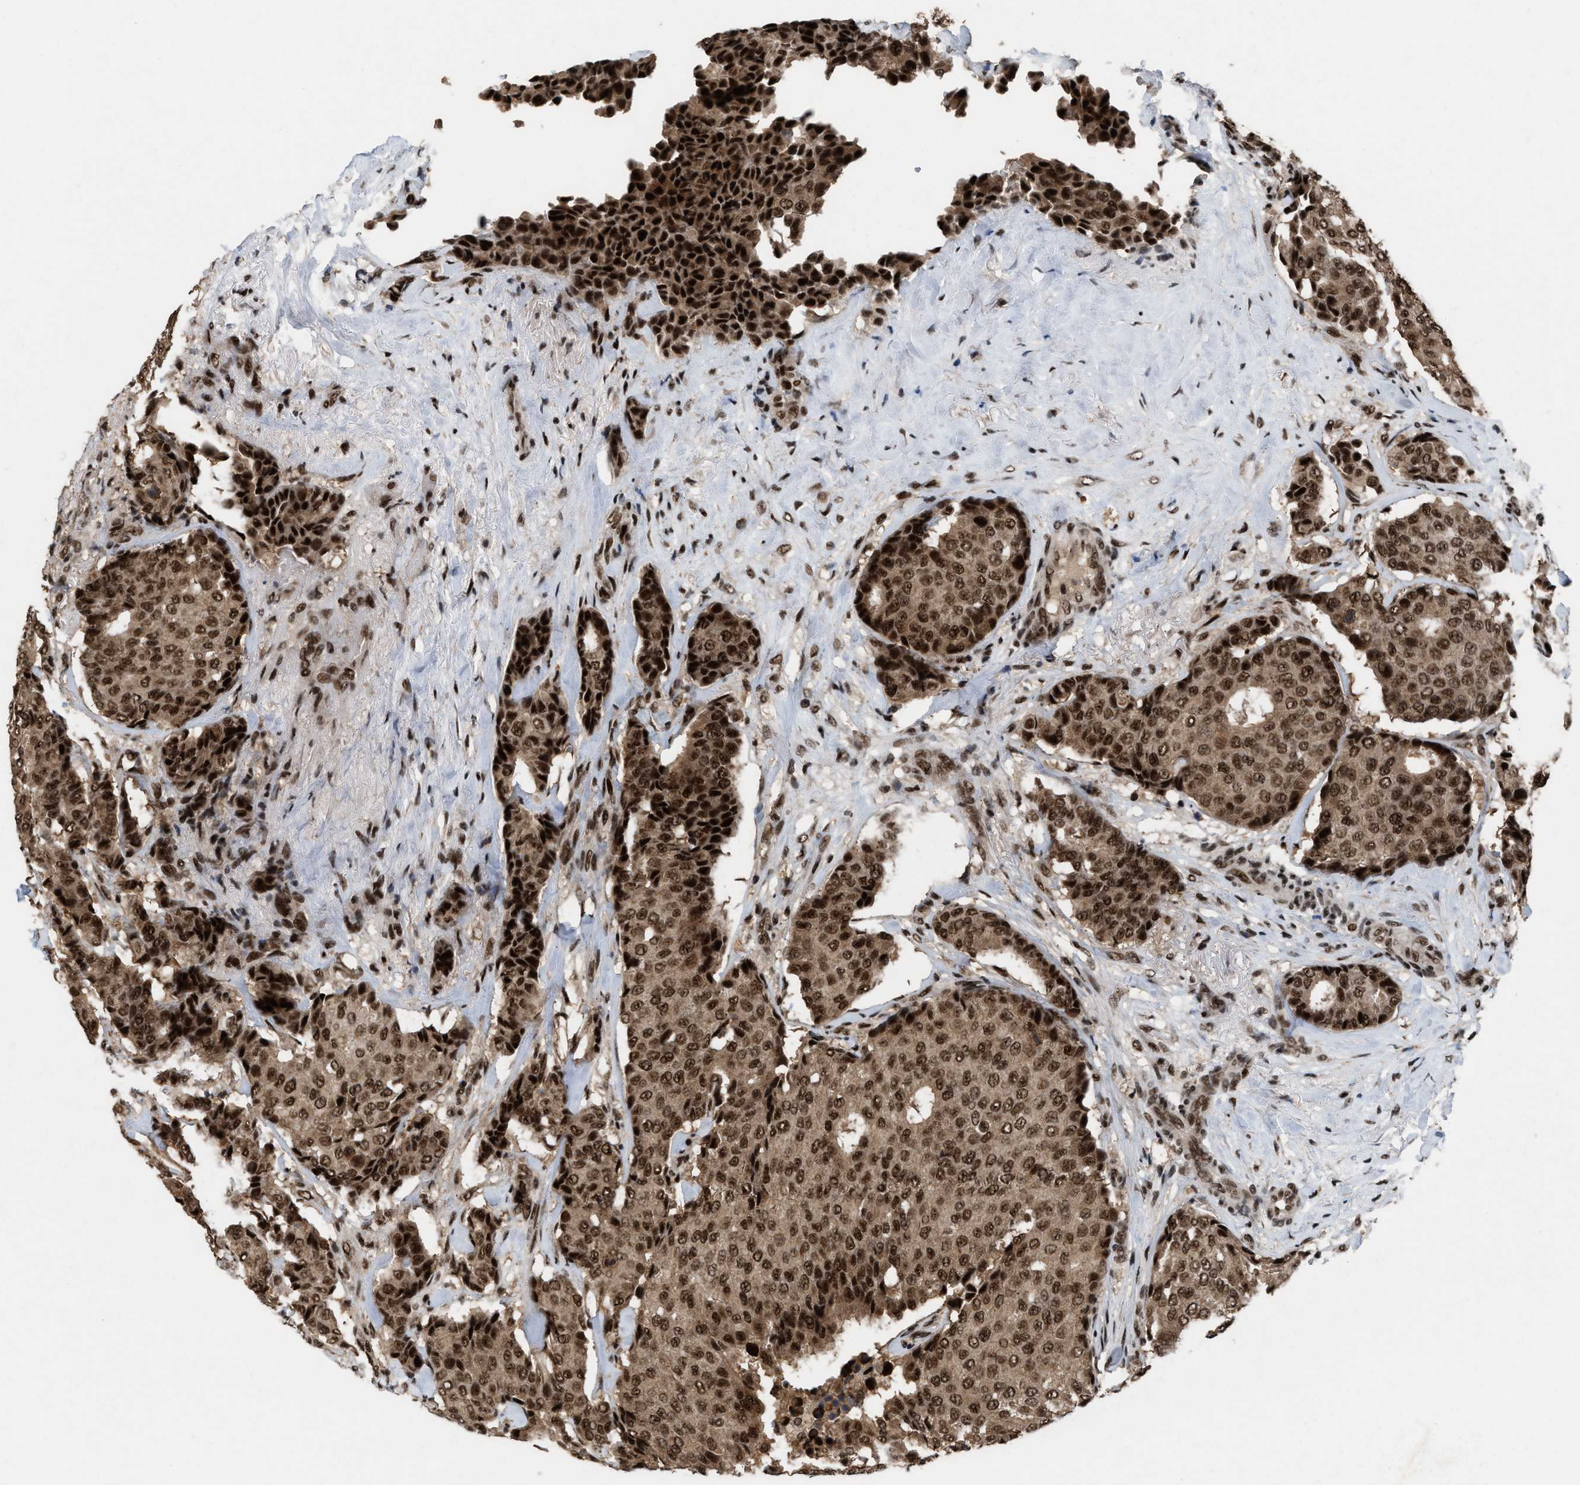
{"staining": {"intensity": "strong", "quantity": ">75%", "location": "cytoplasmic/membranous,nuclear"}, "tissue": "breast cancer", "cell_type": "Tumor cells", "image_type": "cancer", "snomed": [{"axis": "morphology", "description": "Duct carcinoma"}, {"axis": "topography", "description": "Breast"}], "caption": "Breast infiltrating ductal carcinoma was stained to show a protein in brown. There is high levels of strong cytoplasmic/membranous and nuclear positivity in about >75% of tumor cells.", "gene": "PRPF4", "patient": {"sex": "female", "age": 75}}